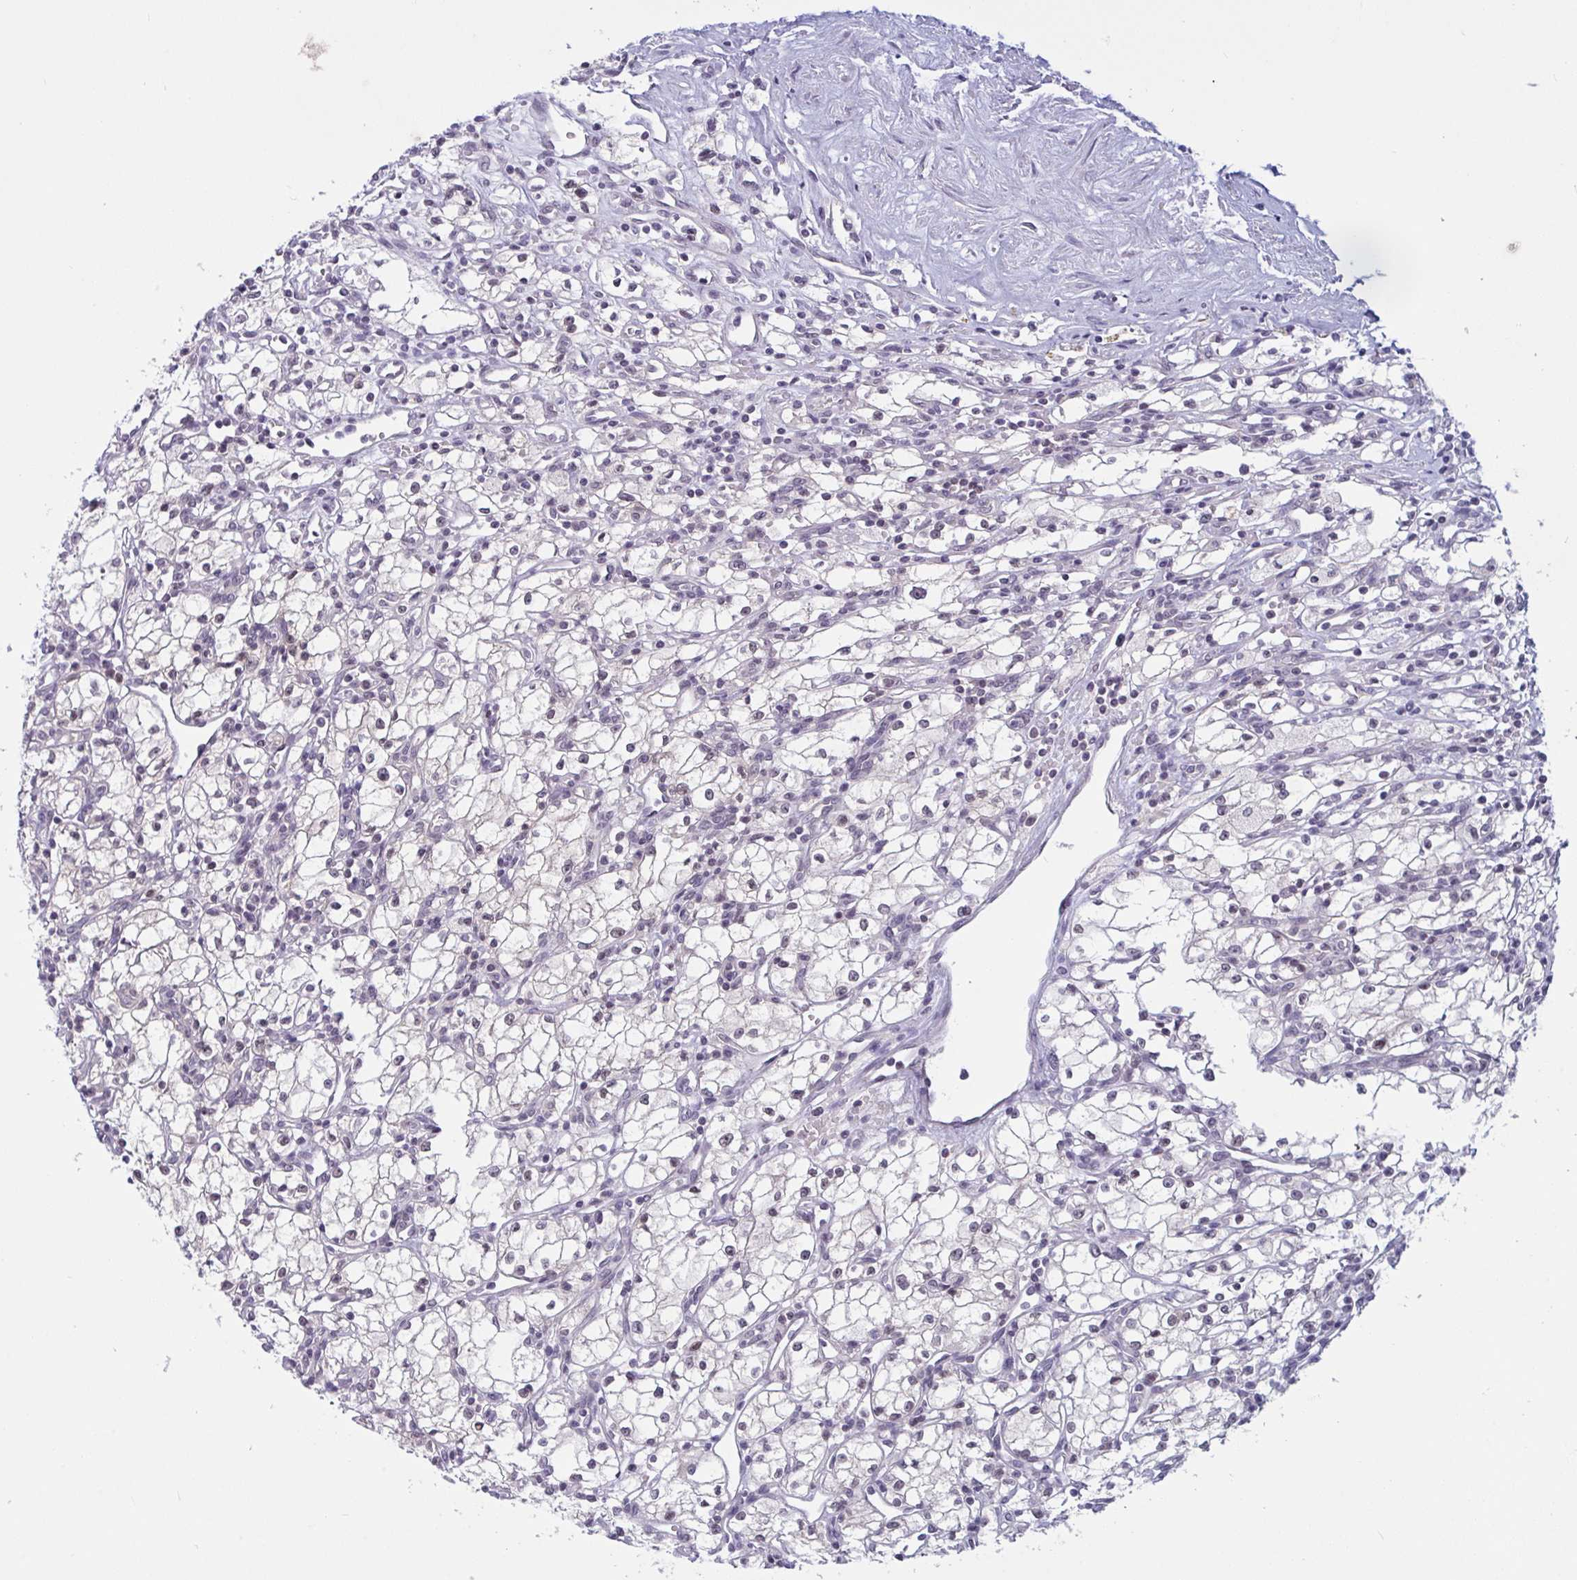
{"staining": {"intensity": "weak", "quantity": "<25%", "location": "nuclear"}, "tissue": "renal cancer", "cell_type": "Tumor cells", "image_type": "cancer", "snomed": [{"axis": "morphology", "description": "Adenocarcinoma, NOS"}, {"axis": "topography", "description": "Kidney"}], "caption": "IHC histopathology image of neoplastic tissue: adenocarcinoma (renal) stained with DAB (3,3'-diaminobenzidine) demonstrates no significant protein expression in tumor cells.", "gene": "TSN", "patient": {"sex": "male", "age": 59}}